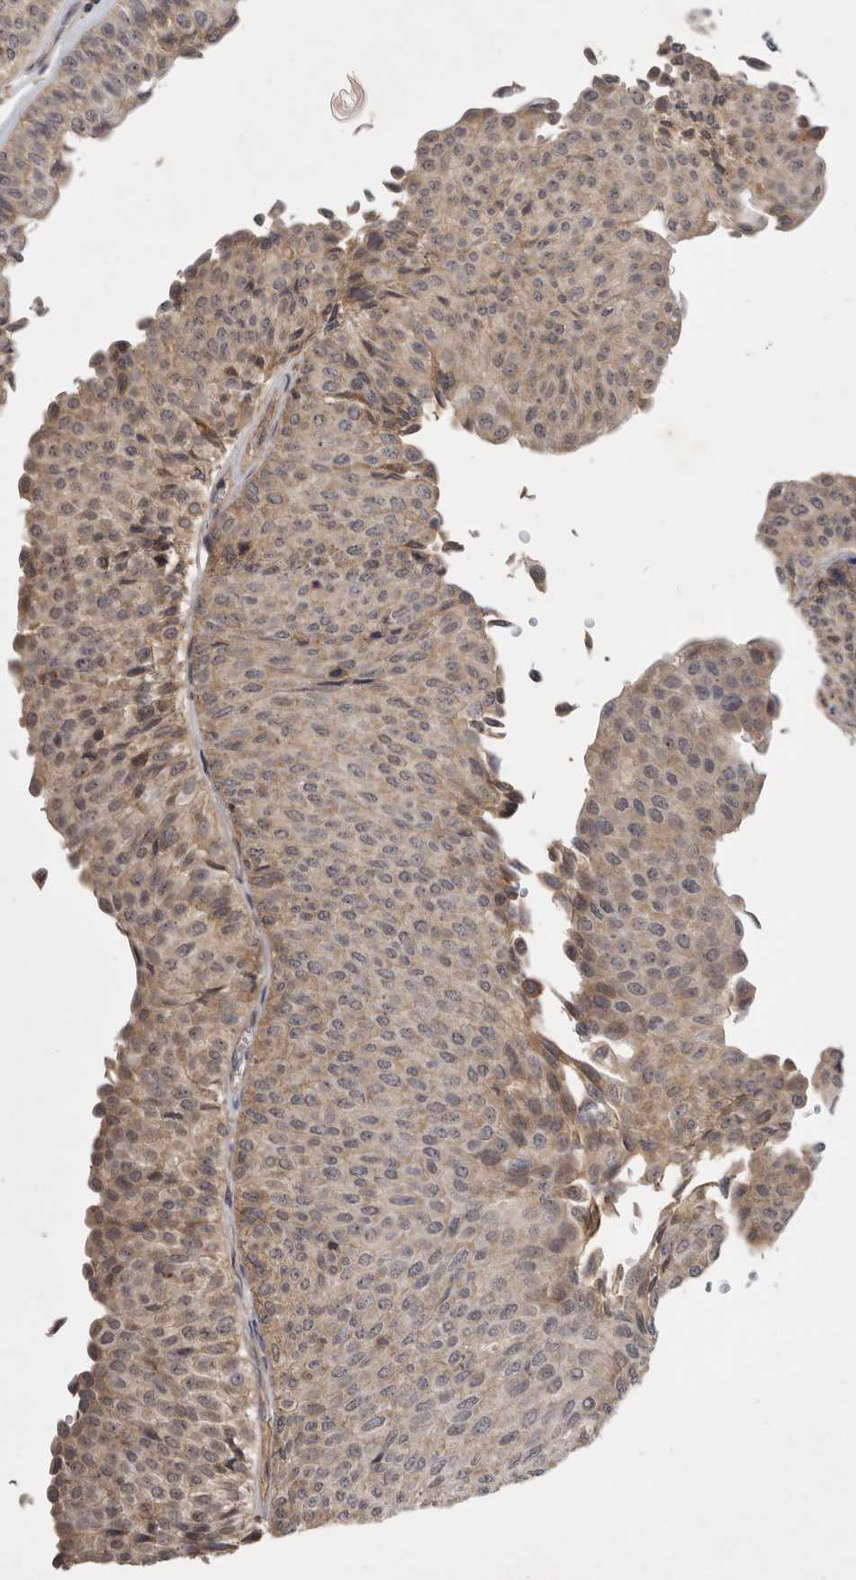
{"staining": {"intensity": "weak", "quantity": ">75%", "location": "cytoplasmic/membranous"}, "tissue": "urothelial cancer", "cell_type": "Tumor cells", "image_type": "cancer", "snomed": [{"axis": "morphology", "description": "Urothelial carcinoma, Low grade"}, {"axis": "topography", "description": "Urinary bladder"}], "caption": "Human urothelial carcinoma (low-grade) stained with a brown dye exhibits weak cytoplasmic/membranous positive expression in about >75% of tumor cells.", "gene": "DNAJC28", "patient": {"sex": "male", "age": 78}}